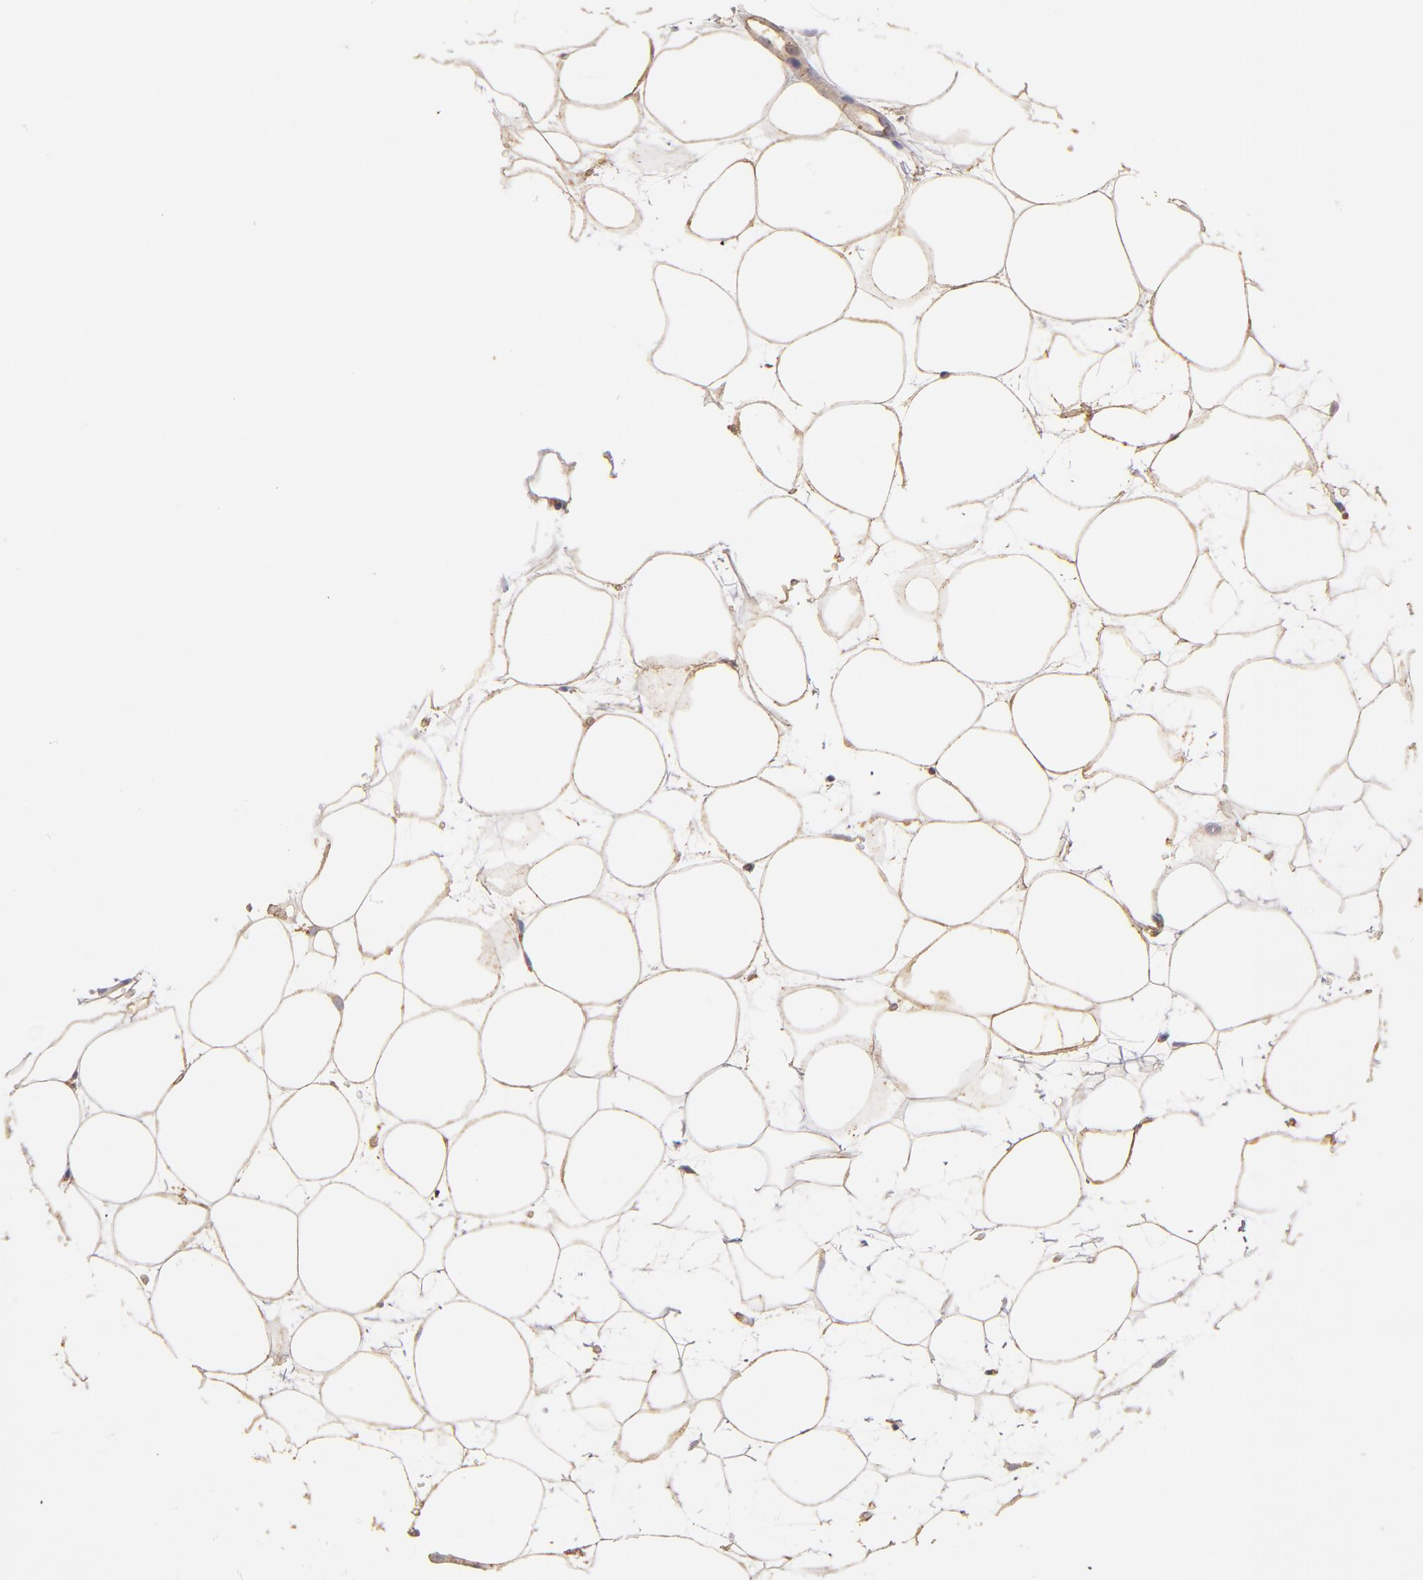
{"staining": {"intensity": "moderate", "quantity": "25%-75%", "location": "cytoplasmic/membranous"}, "tissue": "adipose tissue", "cell_type": "Adipocytes", "image_type": "normal", "snomed": [{"axis": "morphology", "description": "Normal tissue, NOS"}, {"axis": "topography", "description": "Breast"}], "caption": "Adipose tissue stained with a brown dye exhibits moderate cytoplasmic/membranous positive positivity in about 25%-75% of adipocytes.", "gene": "ABCC4", "patient": {"sex": "female", "age": 22}}